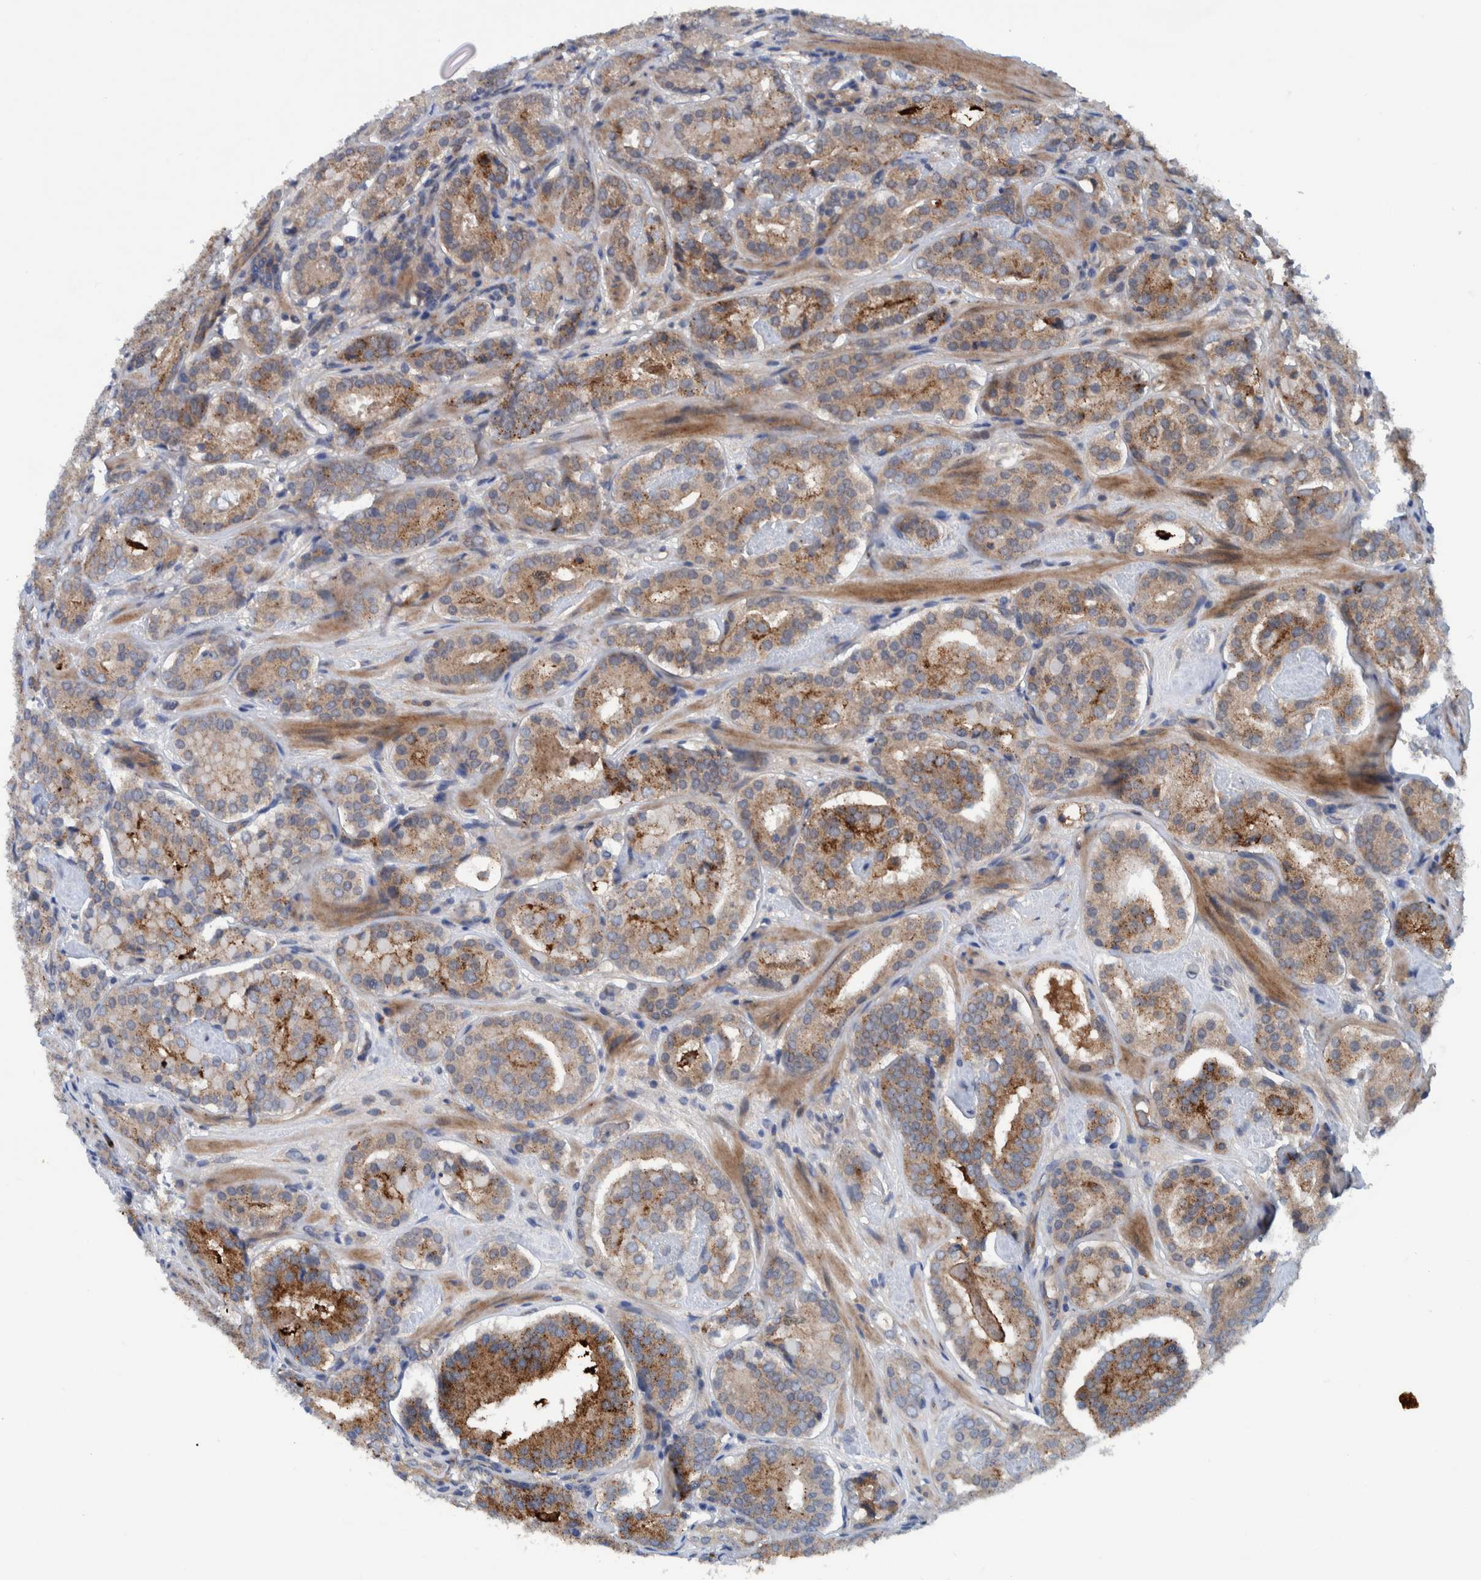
{"staining": {"intensity": "weak", "quantity": ">75%", "location": "cytoplasmic/membranous"}, "tissue": "prostate cancer", "cell_type": "Tumor cells", "image_type": "cancer", "snomed": [{"axis": "morphology", "description": "Adenocarcinoma, Low grade"}, {"axis": "topography", "description": "Prostate"}], "caption": "The image displays a brown stain indicating the presence of a protein in the cytoplasmic/membranous of tumor cells in prostate cancer (adenocarcinoma (low-grade)). The staining was performed using DAB (3,3'-diaminobenzidine) to visualize the protein expression in brown, while the nuclei were stained in blue with hematoxylin (Magnification: 20x).", "gene": "ITIH3", "patient": {"sex": "male", "age": 69}}